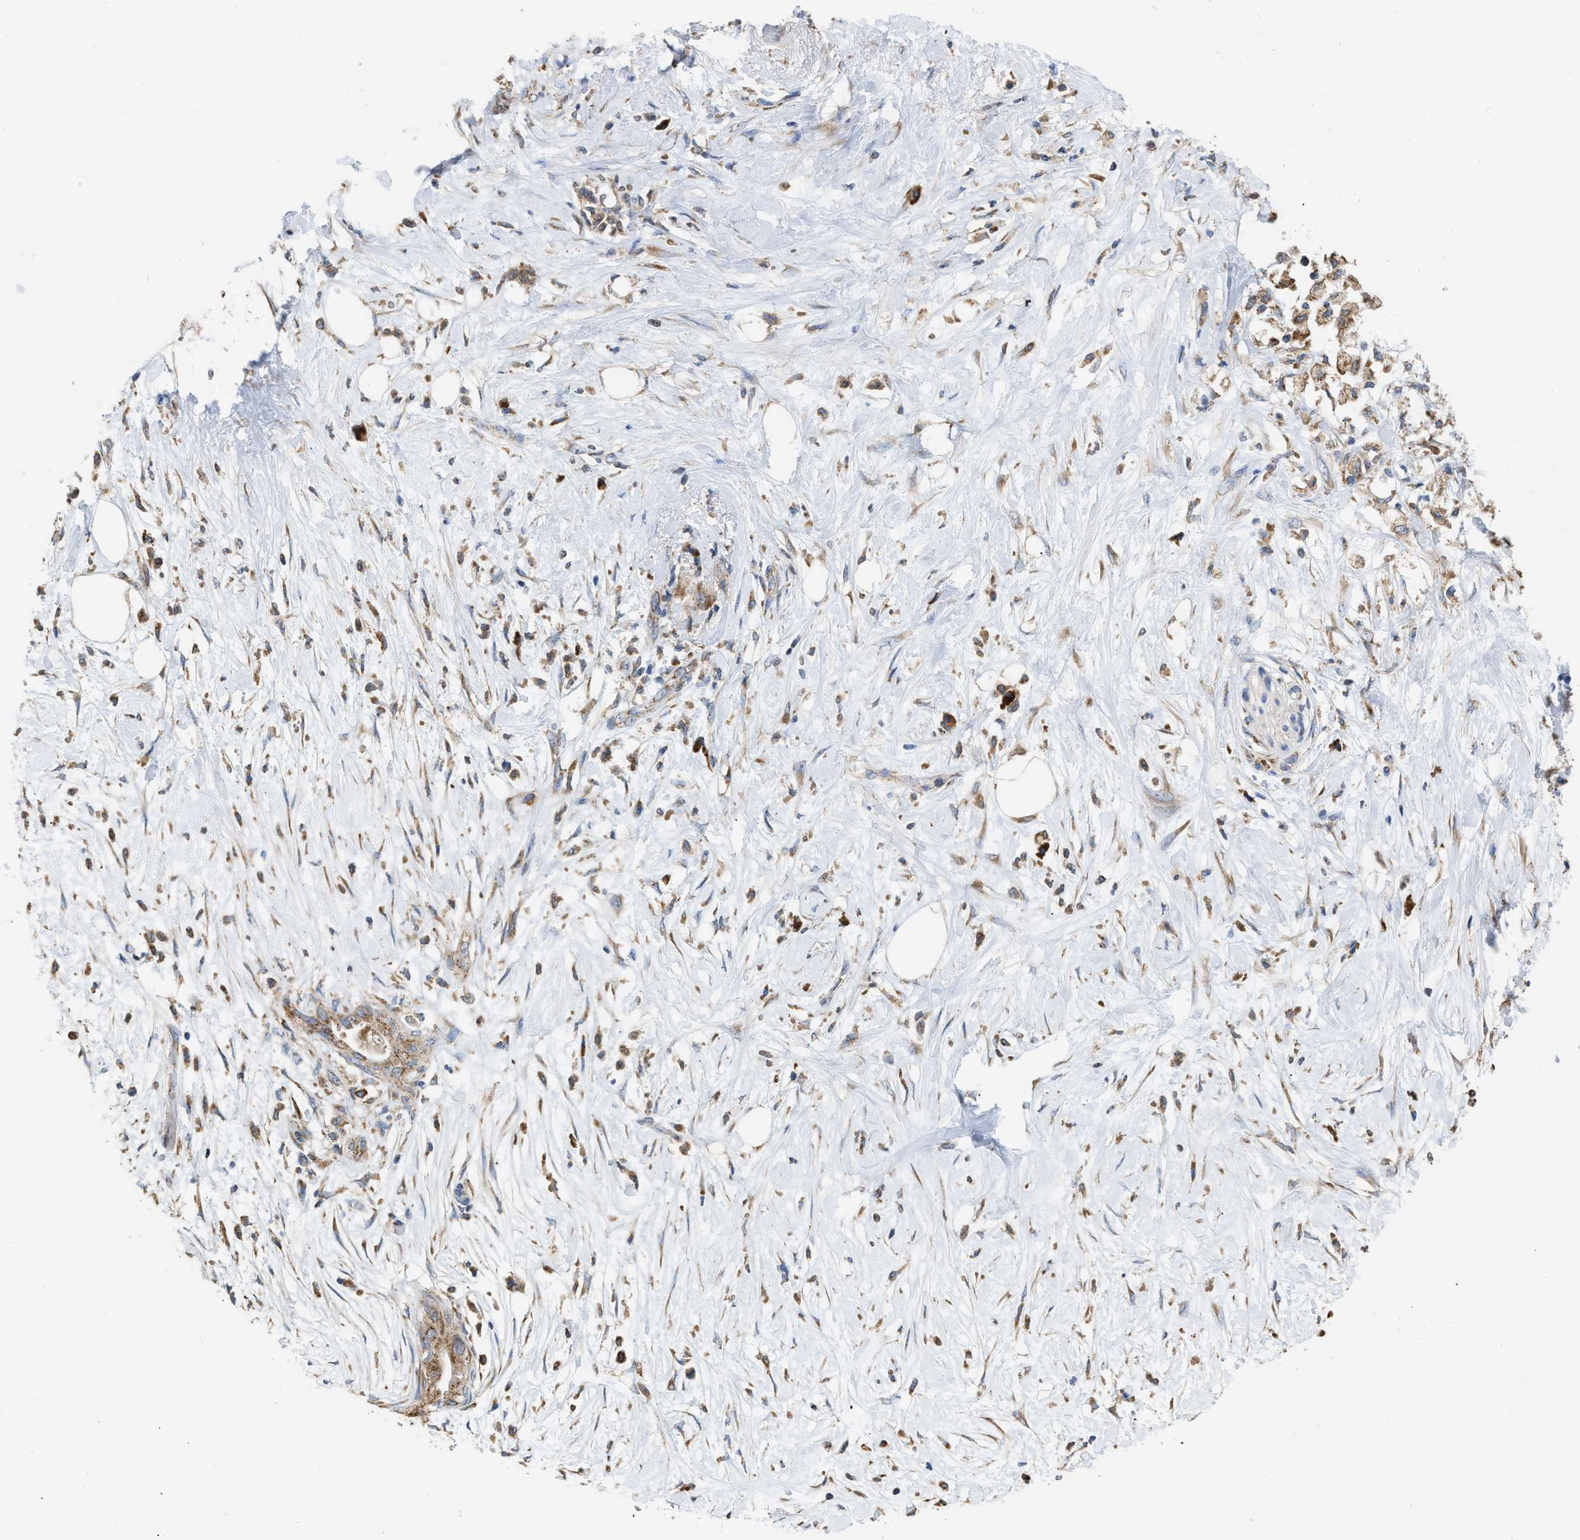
{"staining": {"intensity": "moderate", "quantity": ">75%", "location": "cytoplasmic/membranous"}, "tissue": "pancreatic cancer", "cell_type": "Tumor cells", "image_type": "cancer", "snomed": [{"axis": "morphology", "description": "Normal tissue, NOS"}, {"axis": "morphology", "description": "Adenocarcinoma, NOS"}, {"axis": "topography", "description": "Pancreas"}, {"axis": "topography", "description": "Duodenum"}], "caption": "Immunohistochemistry of human pancreatic adenocarcinoma exhibits medium levels of moderate cytoplasmic/membranous positivity in about >75% of tumor cells.", "gene": "AK2", "patient": {"sex": "female", "age": 60}}